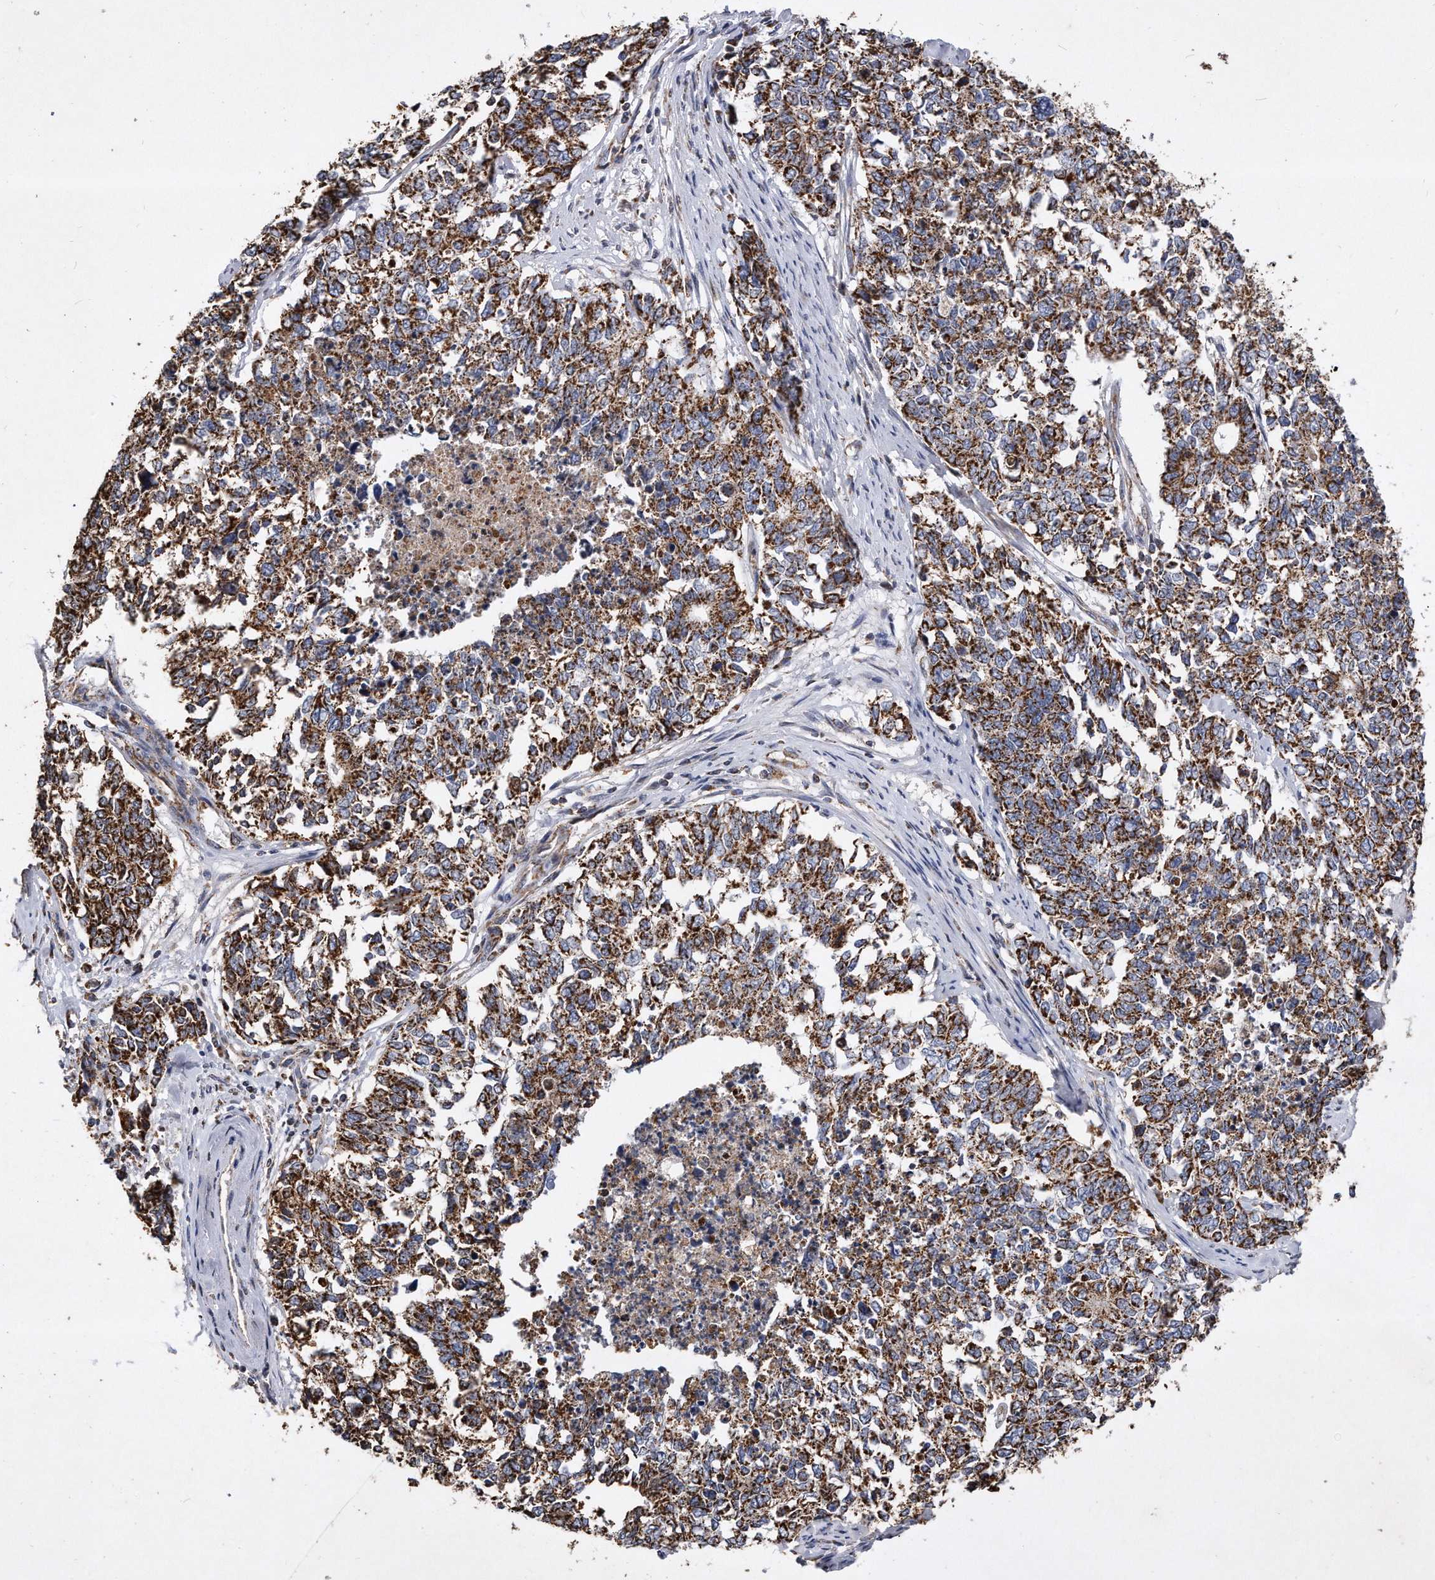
{"staining": {"intensity": "strong", "quantity": ">75%", "location": "cytoplasmic/membranous"}, "tissue": "cervical cancer", "cell_type": "Tumor cells", "image_type": "cancer", "snomed": [{"axis": "morphology", "description": "Squamous cell carcinoma, NOS"}, {"axis": "topography", "description": "Cervix"}], "caption": "This is a photomicrograph of IHC staining of squamous cell carcinoma (cervical), which shows strong staining in the cytoplasmic/membranous of tumor cells.", "gene": "PPP5C", "patient": {"sex": "female", "age": 63}}